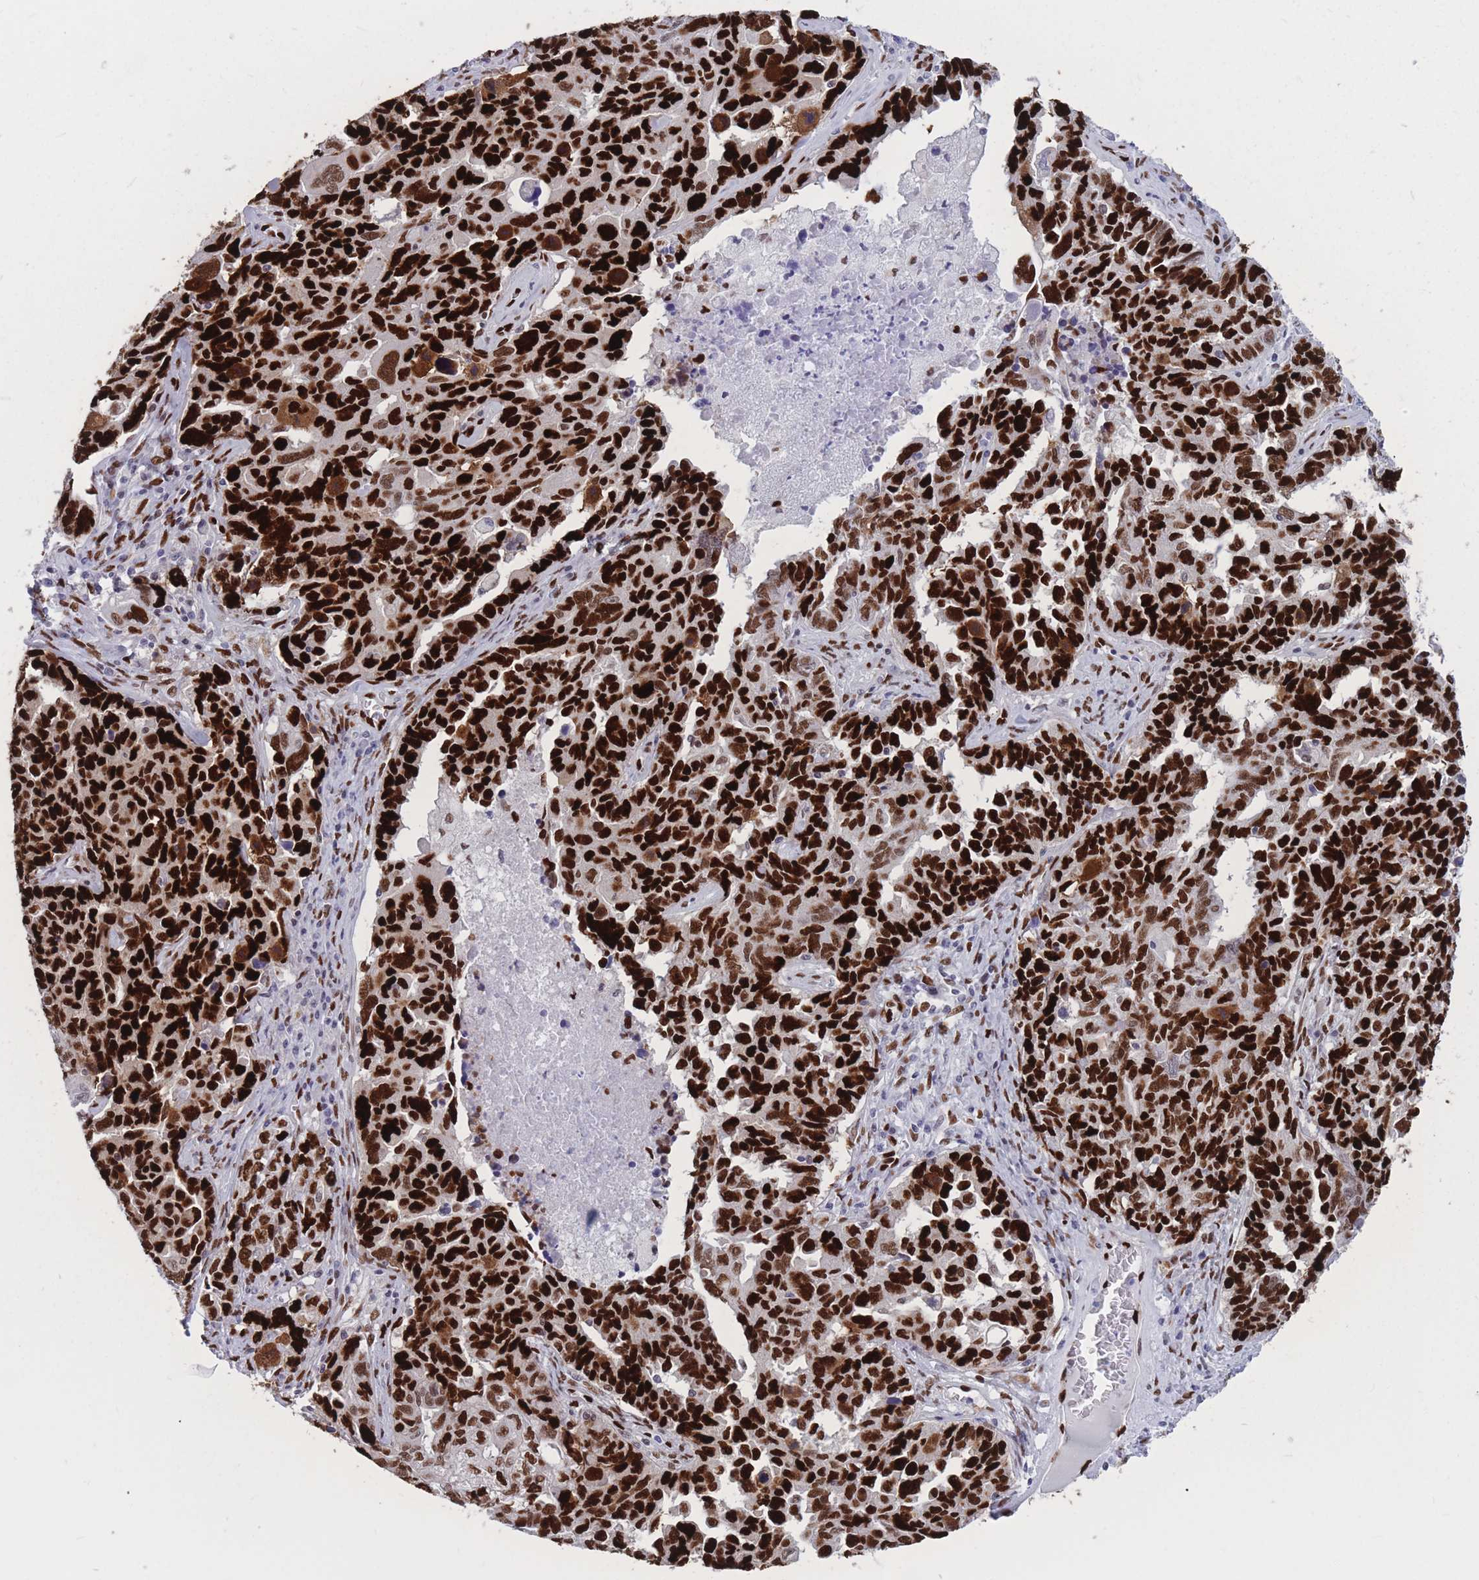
{"staining": {"intensity": "strong", "quantity": ">75%", "location": "nuclear"}, "tissue": "ovarian cancer", "cell_type": "Tumor cells", "image_type": "cancer", "snomed": [{"axis": "morphology", "description": "Carcinoma, endometroid"}, {"axis": "topography", "description": "Ovary"}], "caption": "Brown immunohistochemical staining in human ovarian endometroid carcinoma displays strong nuclear expression in approximately >75% of tumor cells.", "gene": "NASP", "patient": {"sex": "female", "age": 62}}